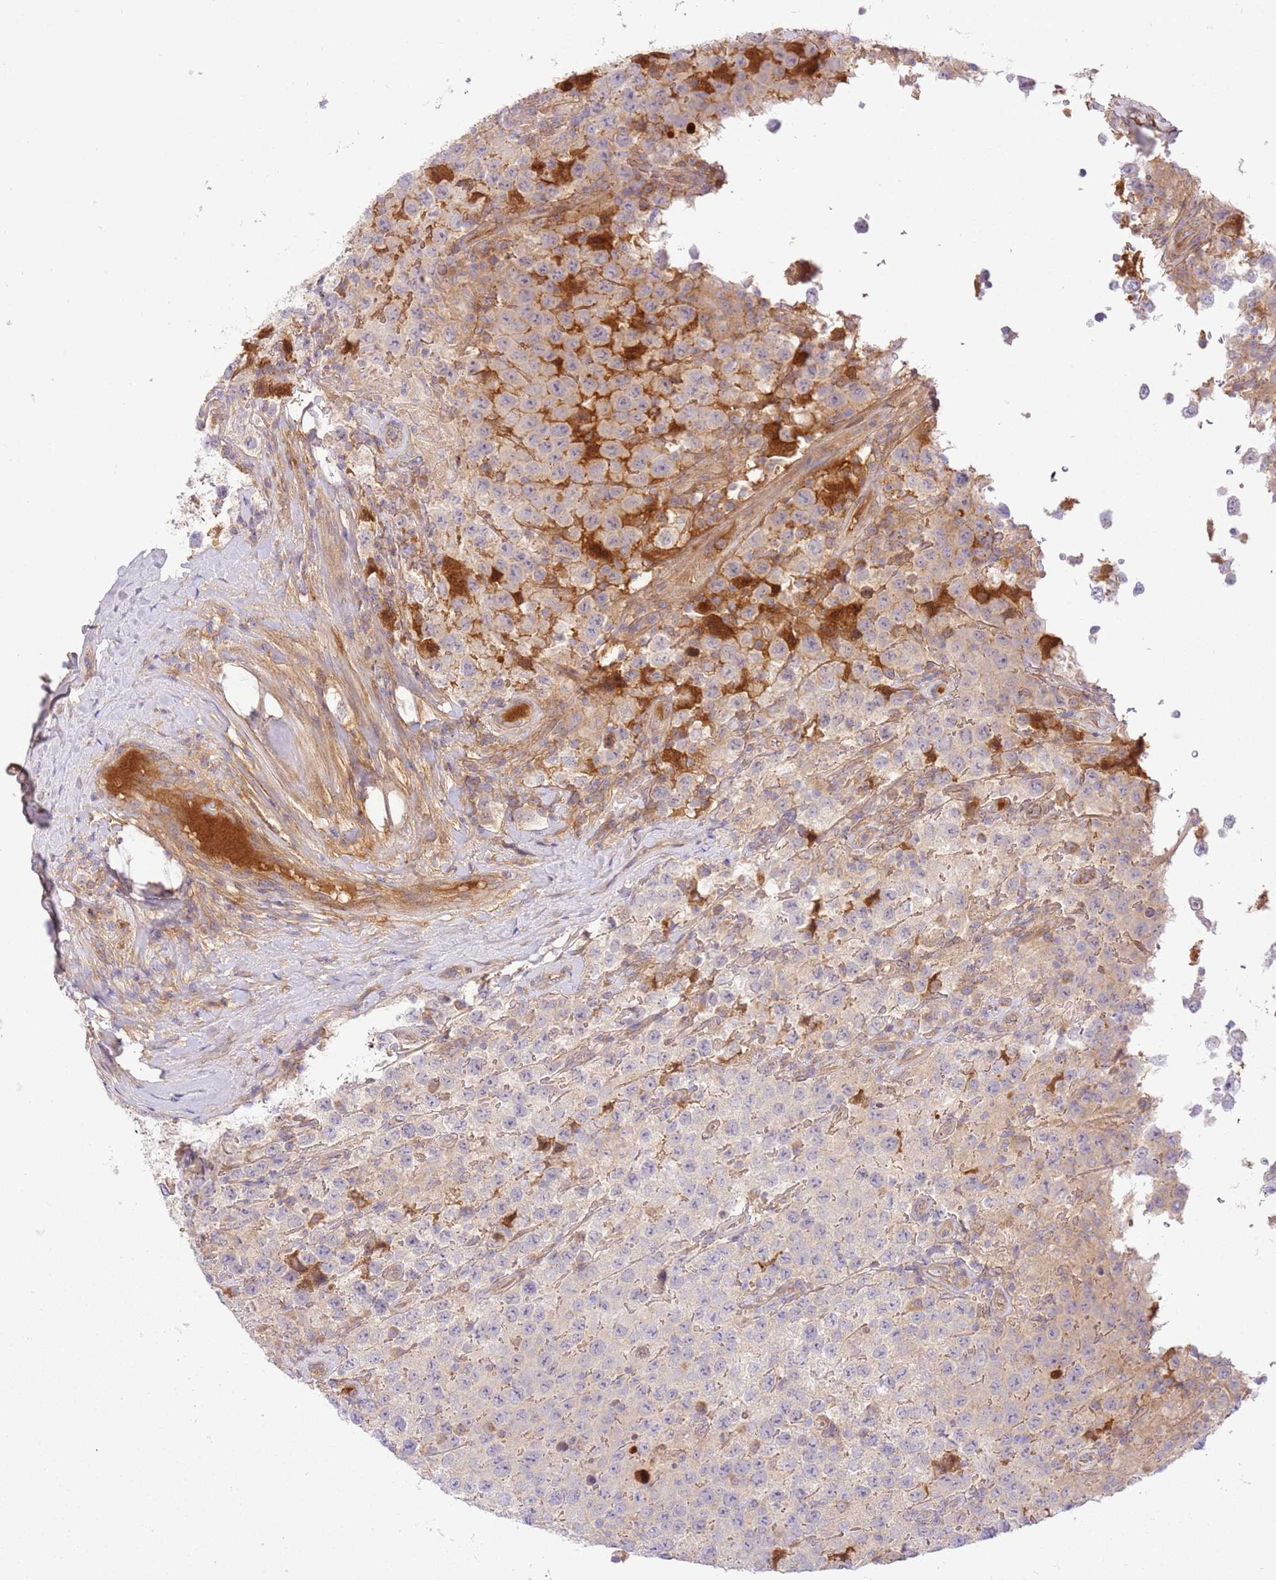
{"staining": {"intensity": "negative", "quantity": "none", "location": "none"}, "tissue": "testis cancer", "cell_type": "Tumor cells", "image_type": "cancer", "snomed": [{"axis": "morphology", "description": "Seminoma, NOS"}, {"axis": "morphology", "description": "Carcinoma, Embryonal, NOS"}, {"axis": "topography", "description": "Testis"}], "caption": "Immunohistochemistry micrograph of neoplastic tissue: human testis cancer stained with DAB (3,3'-diaminobenzidine) exhibits no significant protein expression in tumor cells. (DAB immunohistochemistry visualized using brightfield microscopy, high magnification).", "gene": "C8G", "patient": {"sex": "male", "age": 41}}